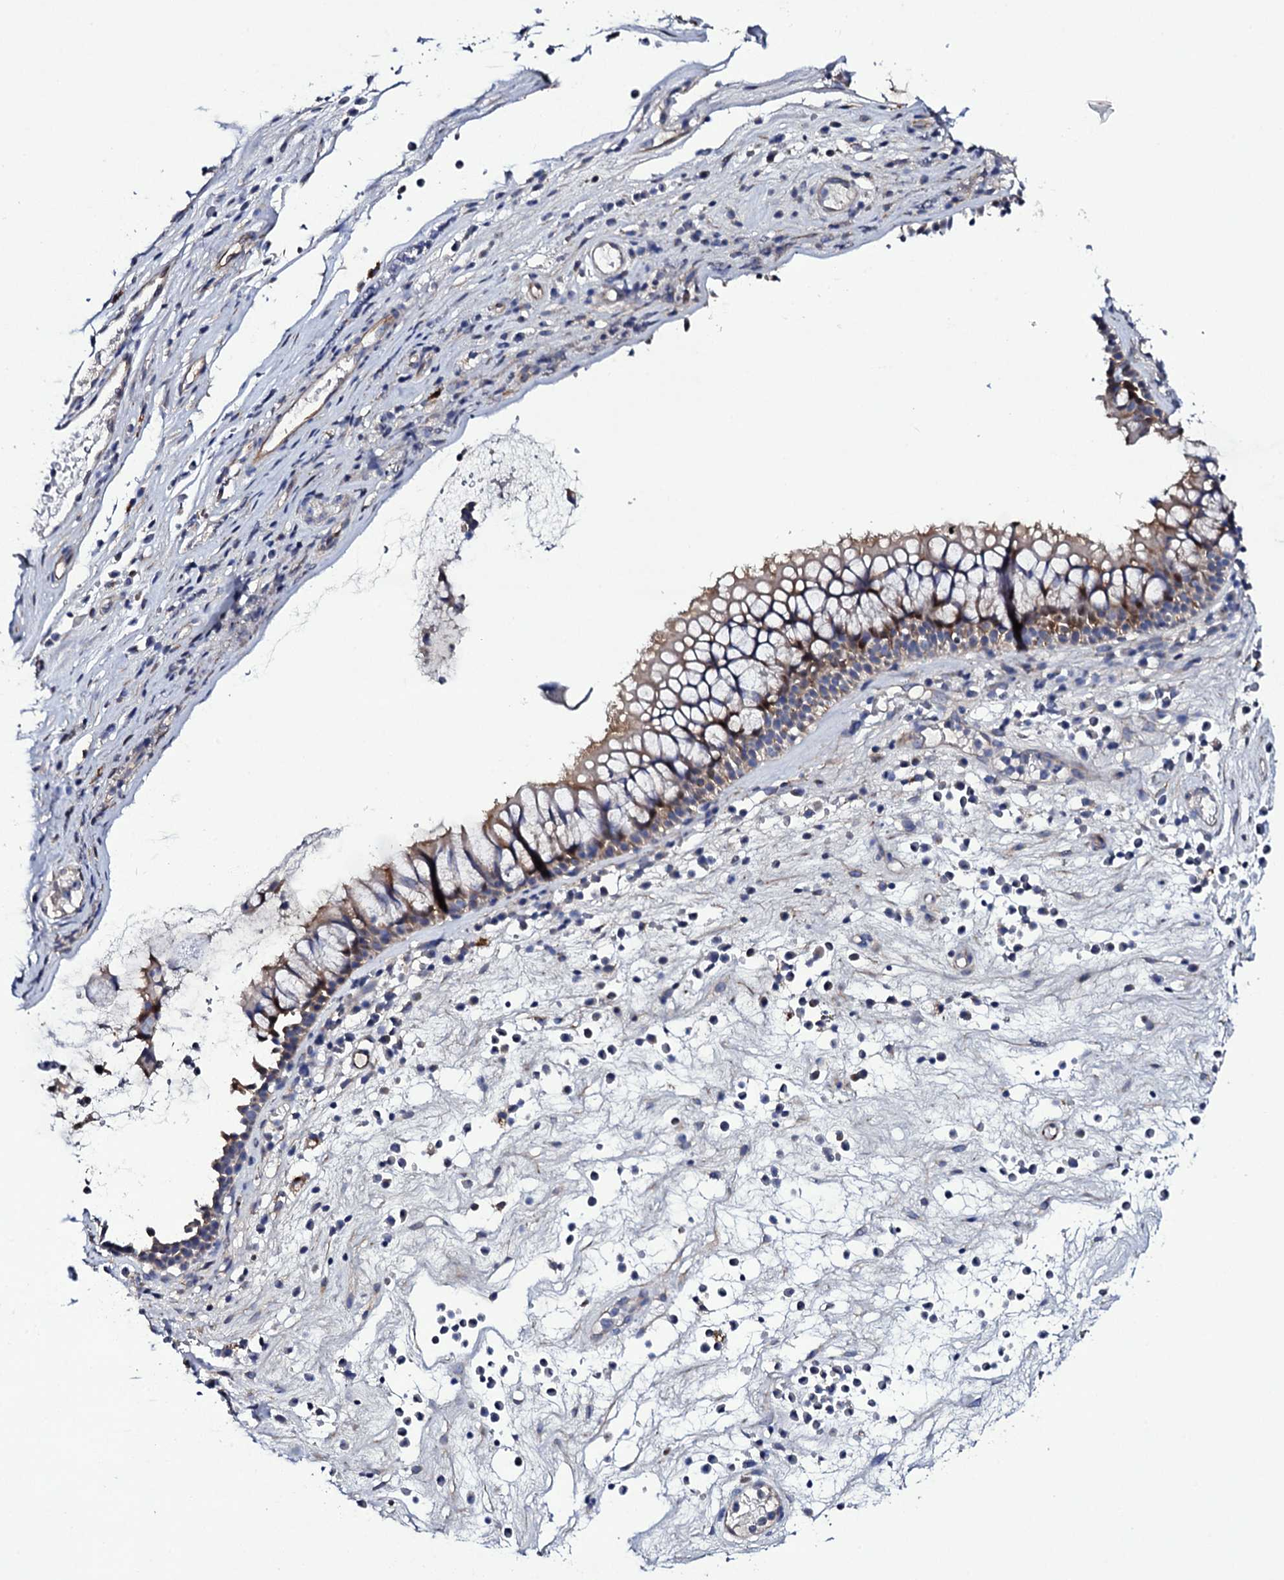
{"staining": {"intensity": "moderate", "quantity": "<25%", "location": "cytoplasmic/membranous"}, "tissue": "nasopharynx", "cell_type": "Respiratory epithelial cells", "image_type": "normal", "snomed": [{"axis": "morphology", "description": "Normal tissue, NOS"}, {"axis": "morphology", "description": "Inflammation, NOS"}, {"axis": "morphology", "description": "Malignant melanoma, Metastatic site"}, {"axis": "topography", "description": "Nasopharynx"}], "caption": "Immunohistochemical staining of benign nasopharynx displays moderate cytoplasmic/membranous protein expression in about <25% of respiratory epithelial cells.", "gene": "BCL2L14", "patient": {"sex": "male", "age": 70}}